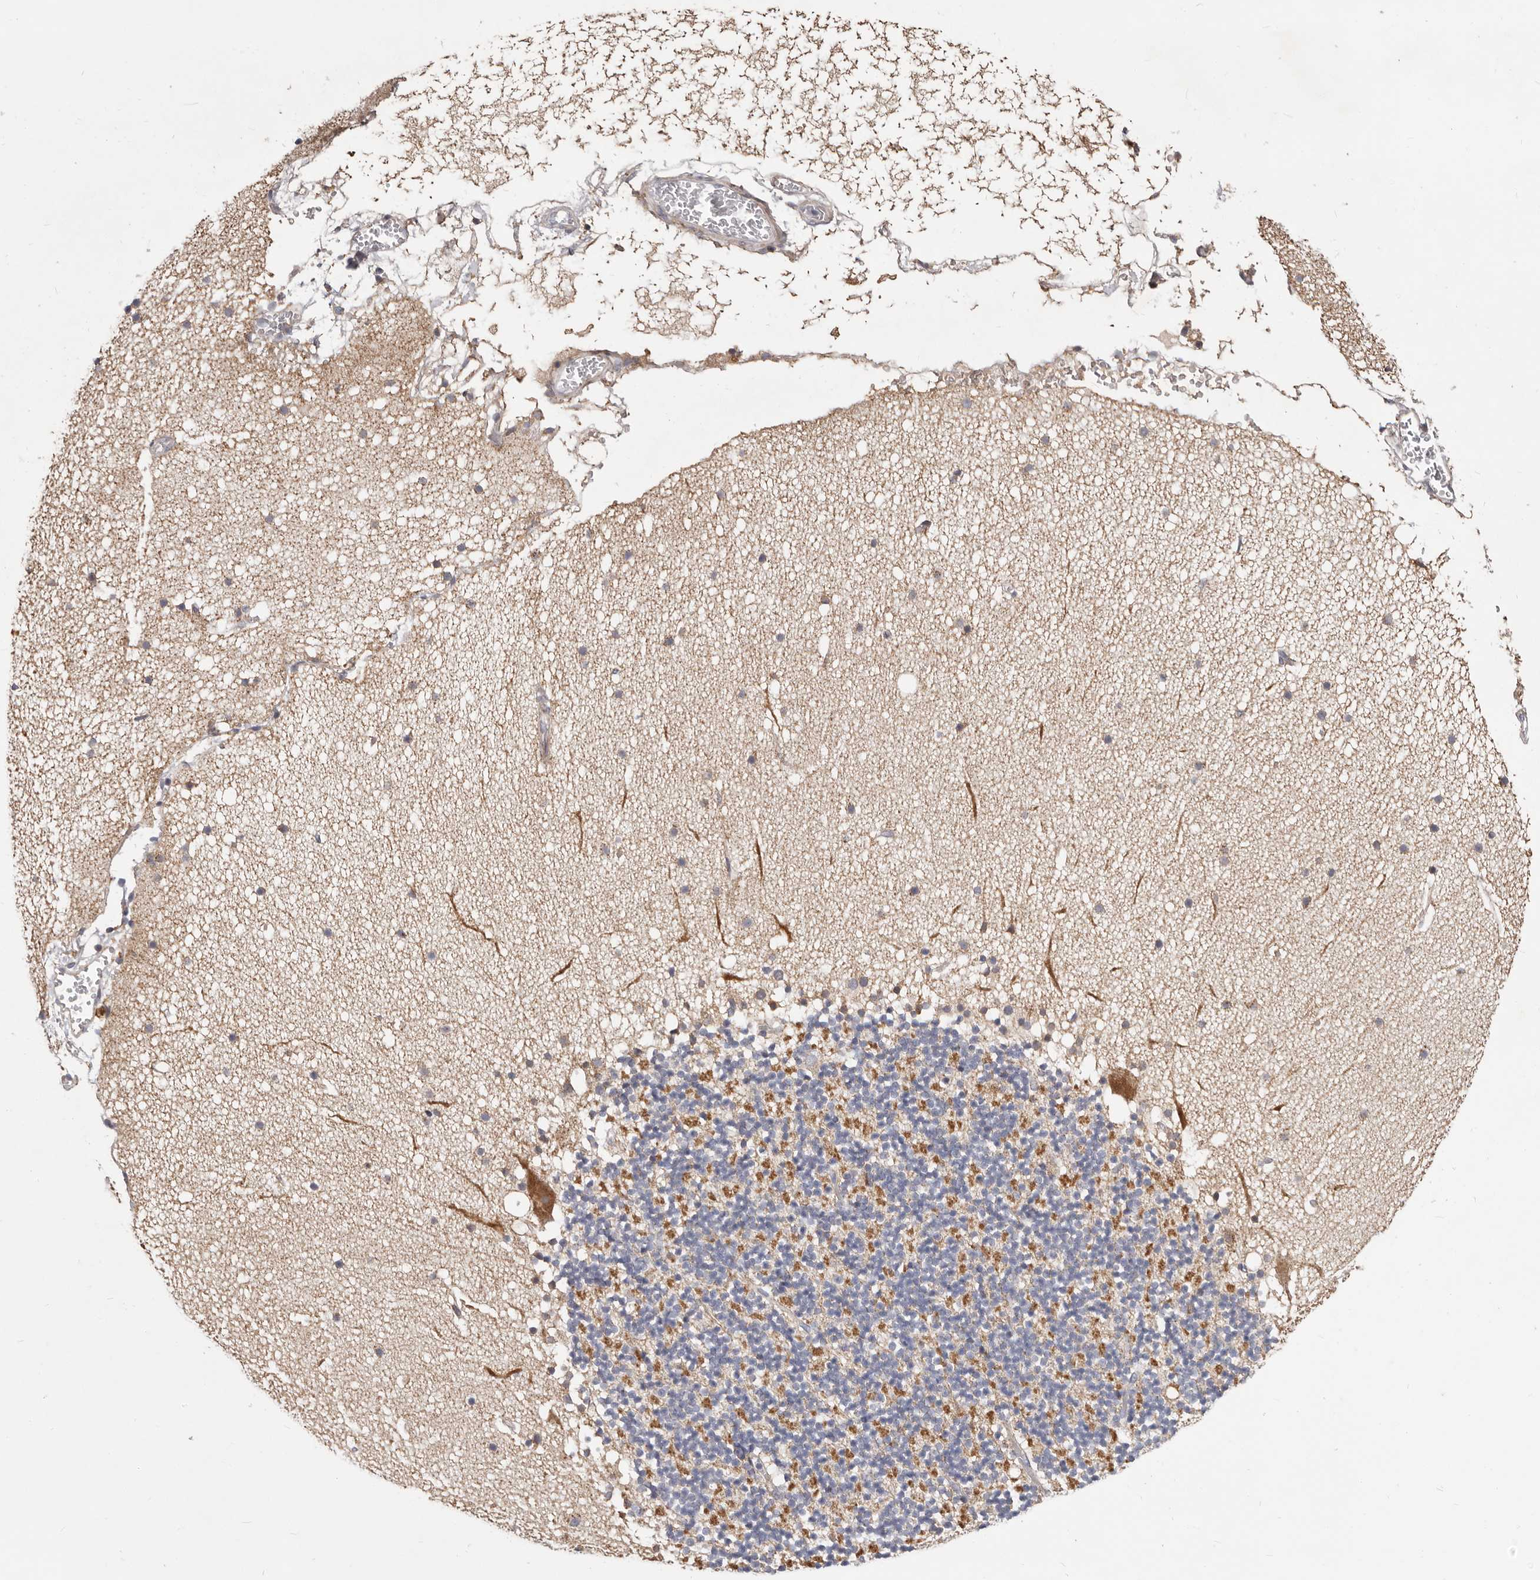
{"staining": {"intensity": "moderate", "quantity": "<25%", "location": "cytoplasmic/membranous"}, "tissue": "cerebellum", "cell_type": "Cells in granular layer", "image_type": "normal", "snomed": [{"axis": "morphology", "description": "Normal tissue, NOS"}, {"axis": "topography", "description": "Cerebellum"}], "caption": "A brown stain highlights moderate cytoplasmic/membranous staining of a protein in cells in granular layer of unremarkable human cerebellum. Using DAB (3,3'-diaminobenzidine) (brown) and hematoxylin (blue) stains, captured at high magnification using brightfield microscopy.", "gene": "TOR3A", "patient": {"sex": "male", "age": 57}}